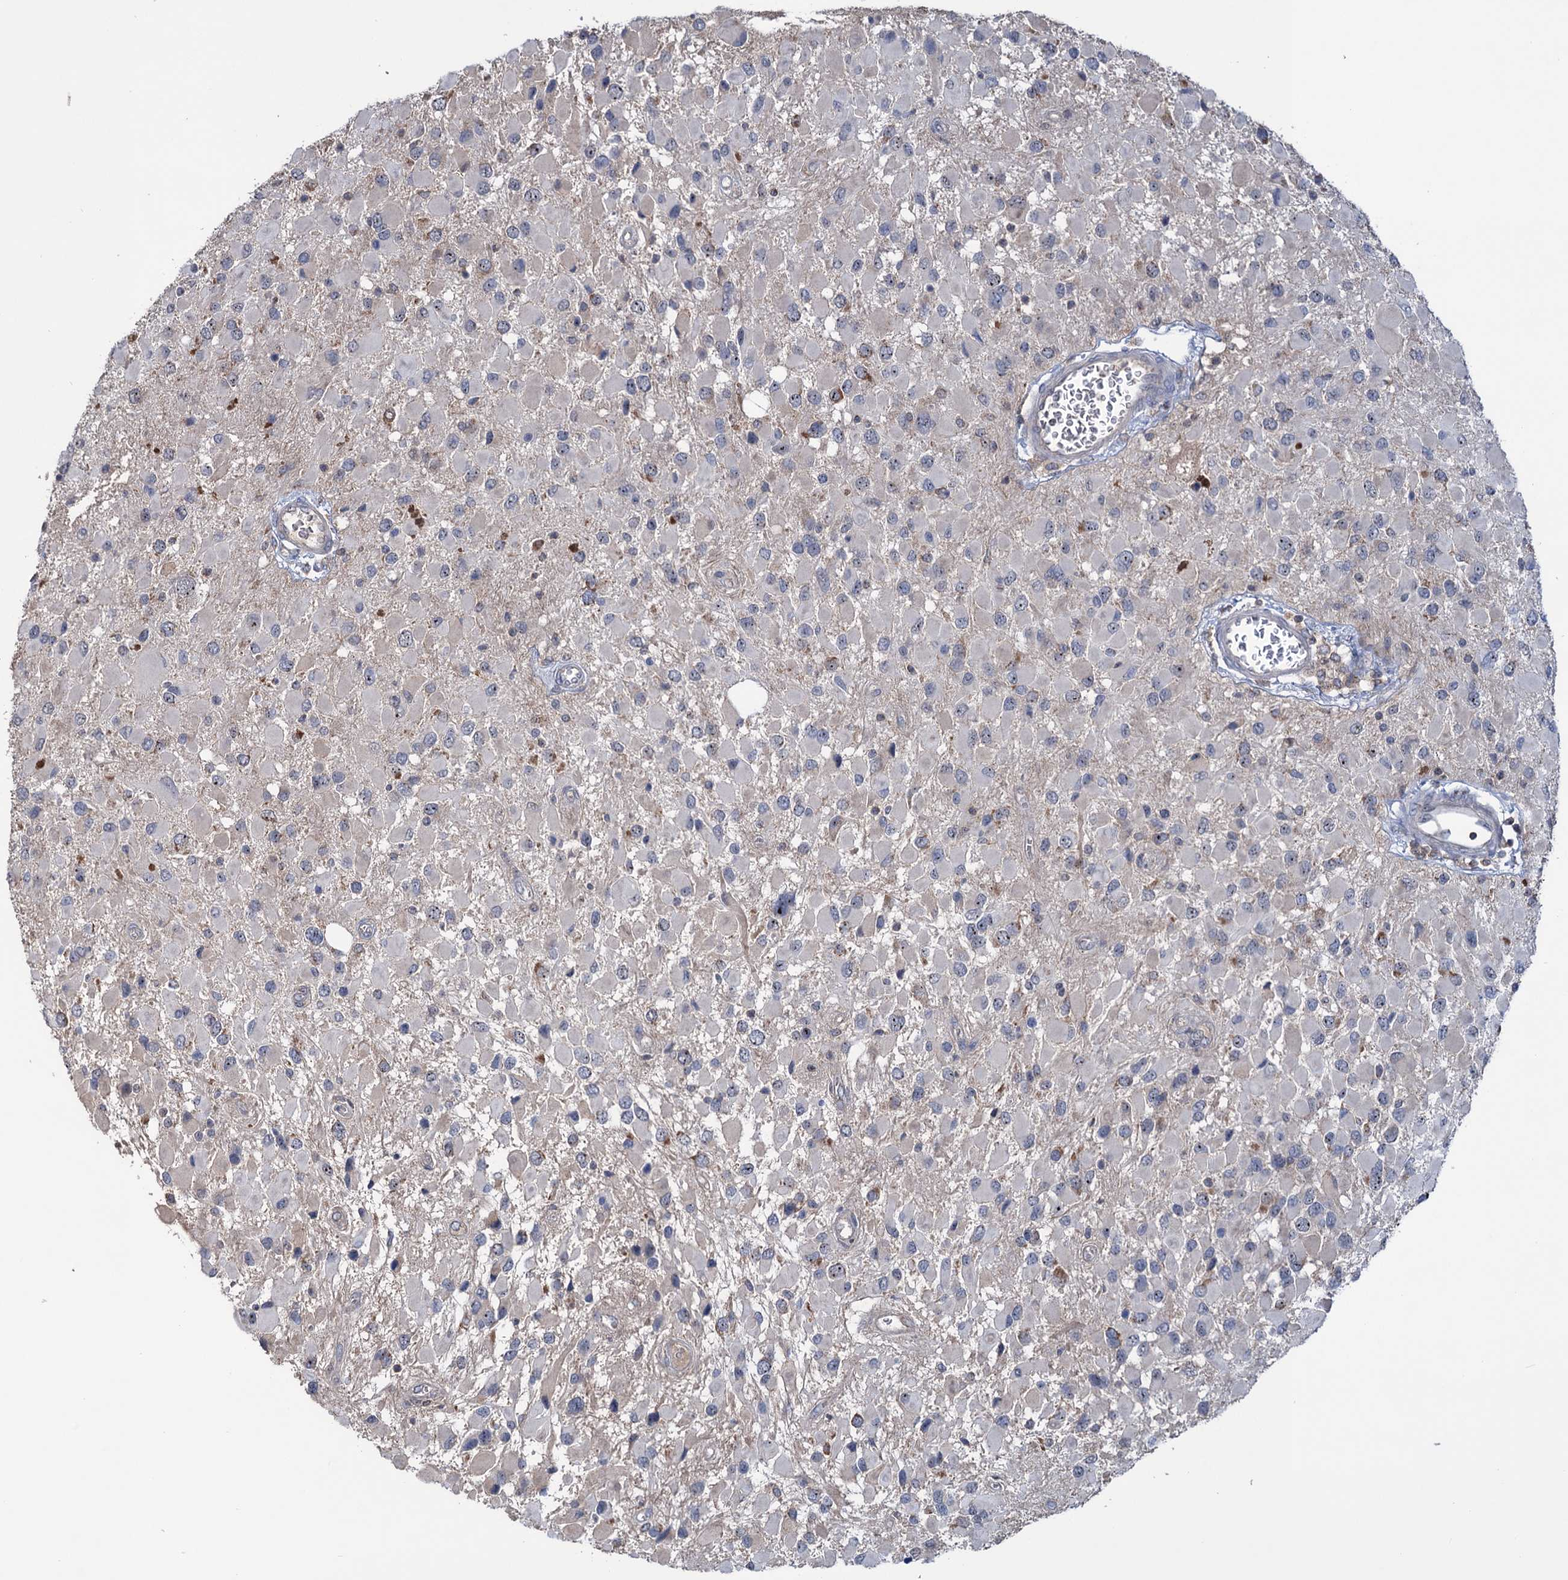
{"staining": {"intensity": "negative", "quantity": "none", "location": "none"}, "tissue": "glioma", "cell_type": "Tumor cells", "image_type": "cancer", "snomed": [{"axis": "morphology", "description": "Glioma, malignant, High grade"}, {"axis": "topography", "description": "Brain"}], "caption": "Immunohistochemistry histopathology image of neoplastic tissue: human malignant glioma (high-grade) stained with DAB shows no significant protein positivity in tumor cells. (Stains: DAB (3,3'-diaminobenzidine) immunohistochemistry with hematoxylin counter stain, Microscopy: brightfield microscopy at high magnification).", "gene": "HTR3B", "patient": {"sex": "male", "age": 53}}